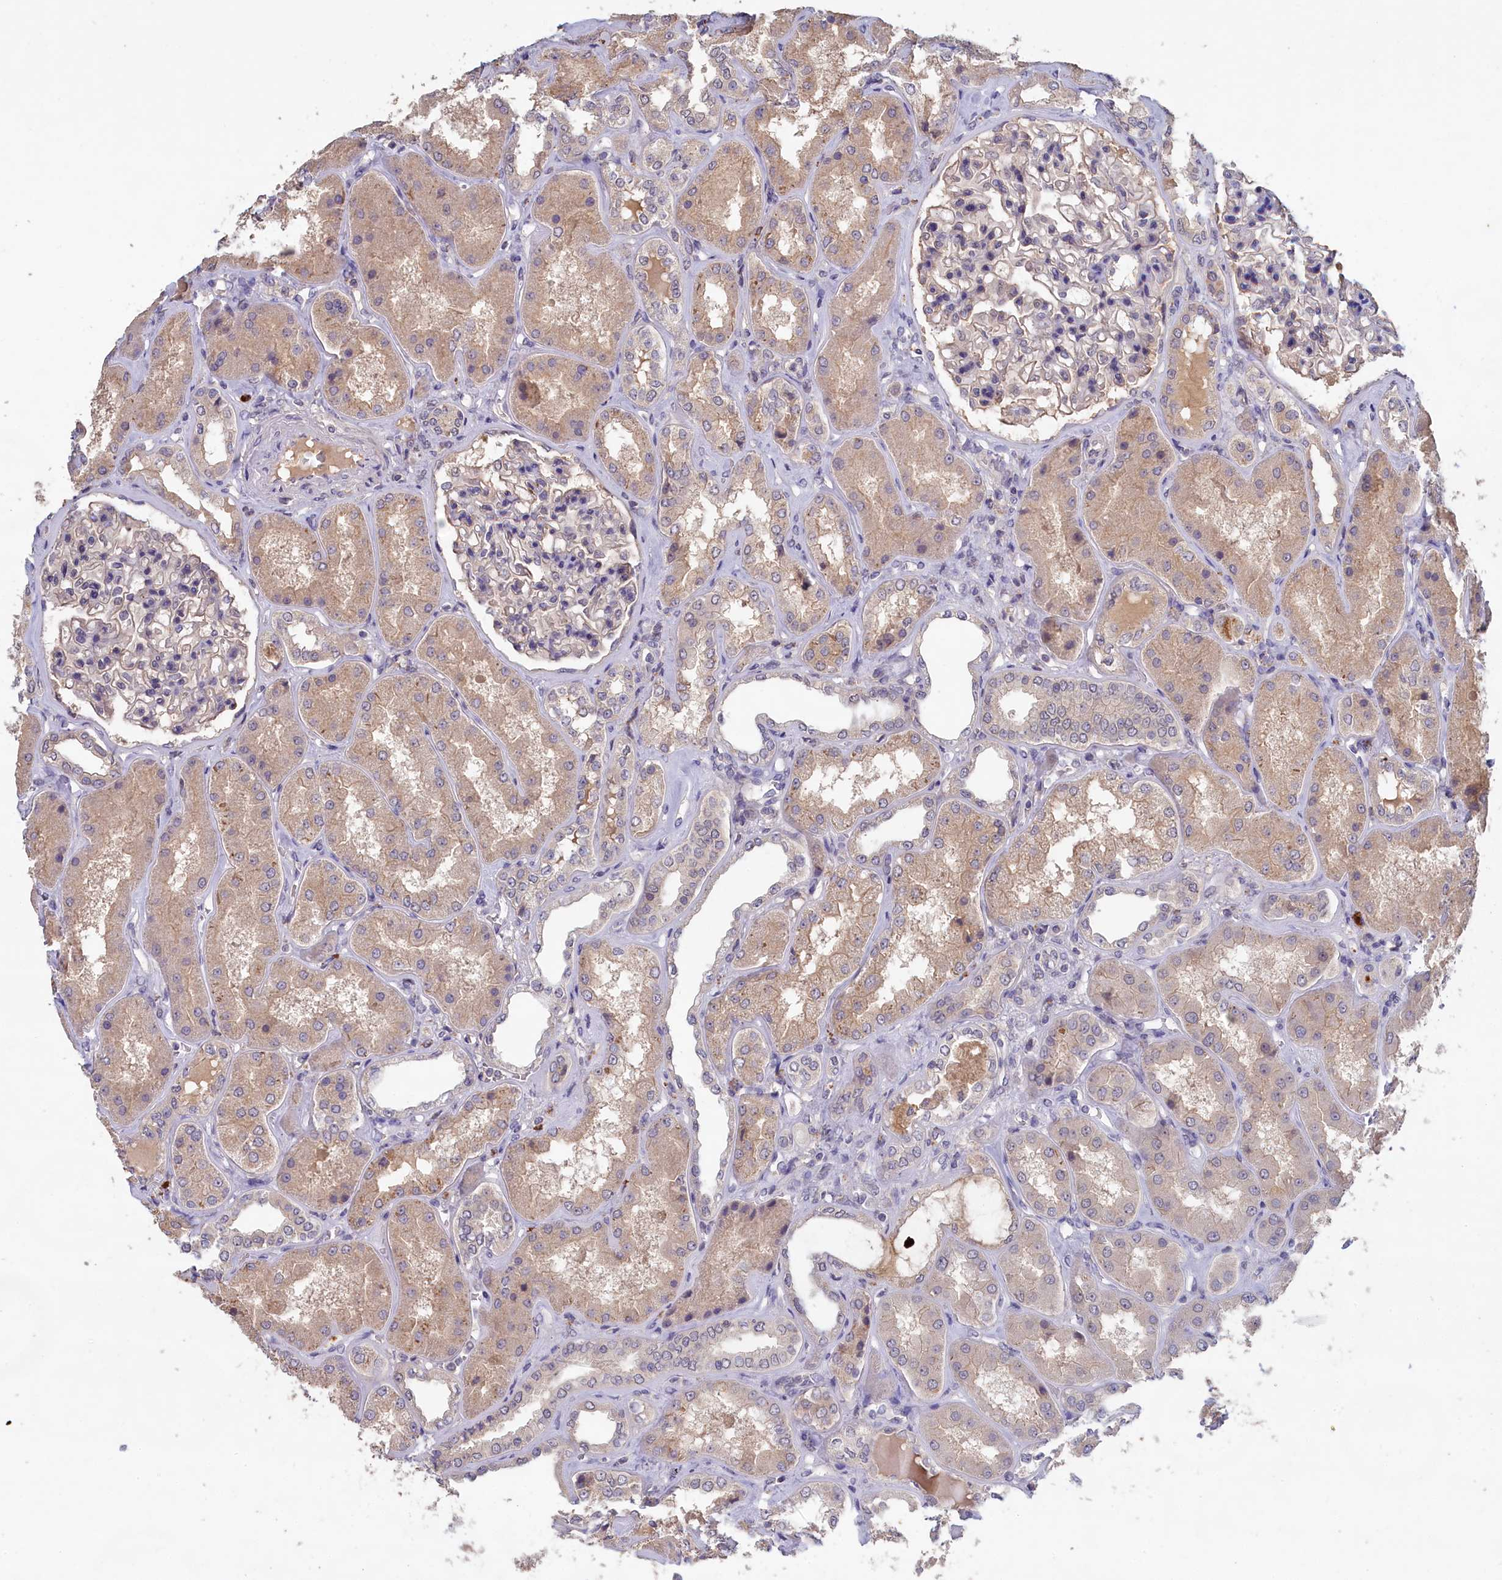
{"staining": {"intensity": "negative", "quantity": "none", "location": "none"}, "tissue": "kidney", "cell_type": "Cells in glomeruli", "image_type": "normal", "snomed": [{"axis": "morphology", "description": "Normal tissue, NOS"}, {"axis": "topography", "description": "Kidney"}], "caption": "Kidney stained for a protein using IHC shows no staining cells in glomeruli.", "gene": "CELF5", "patient": {"sex": "female", "age": 56}}